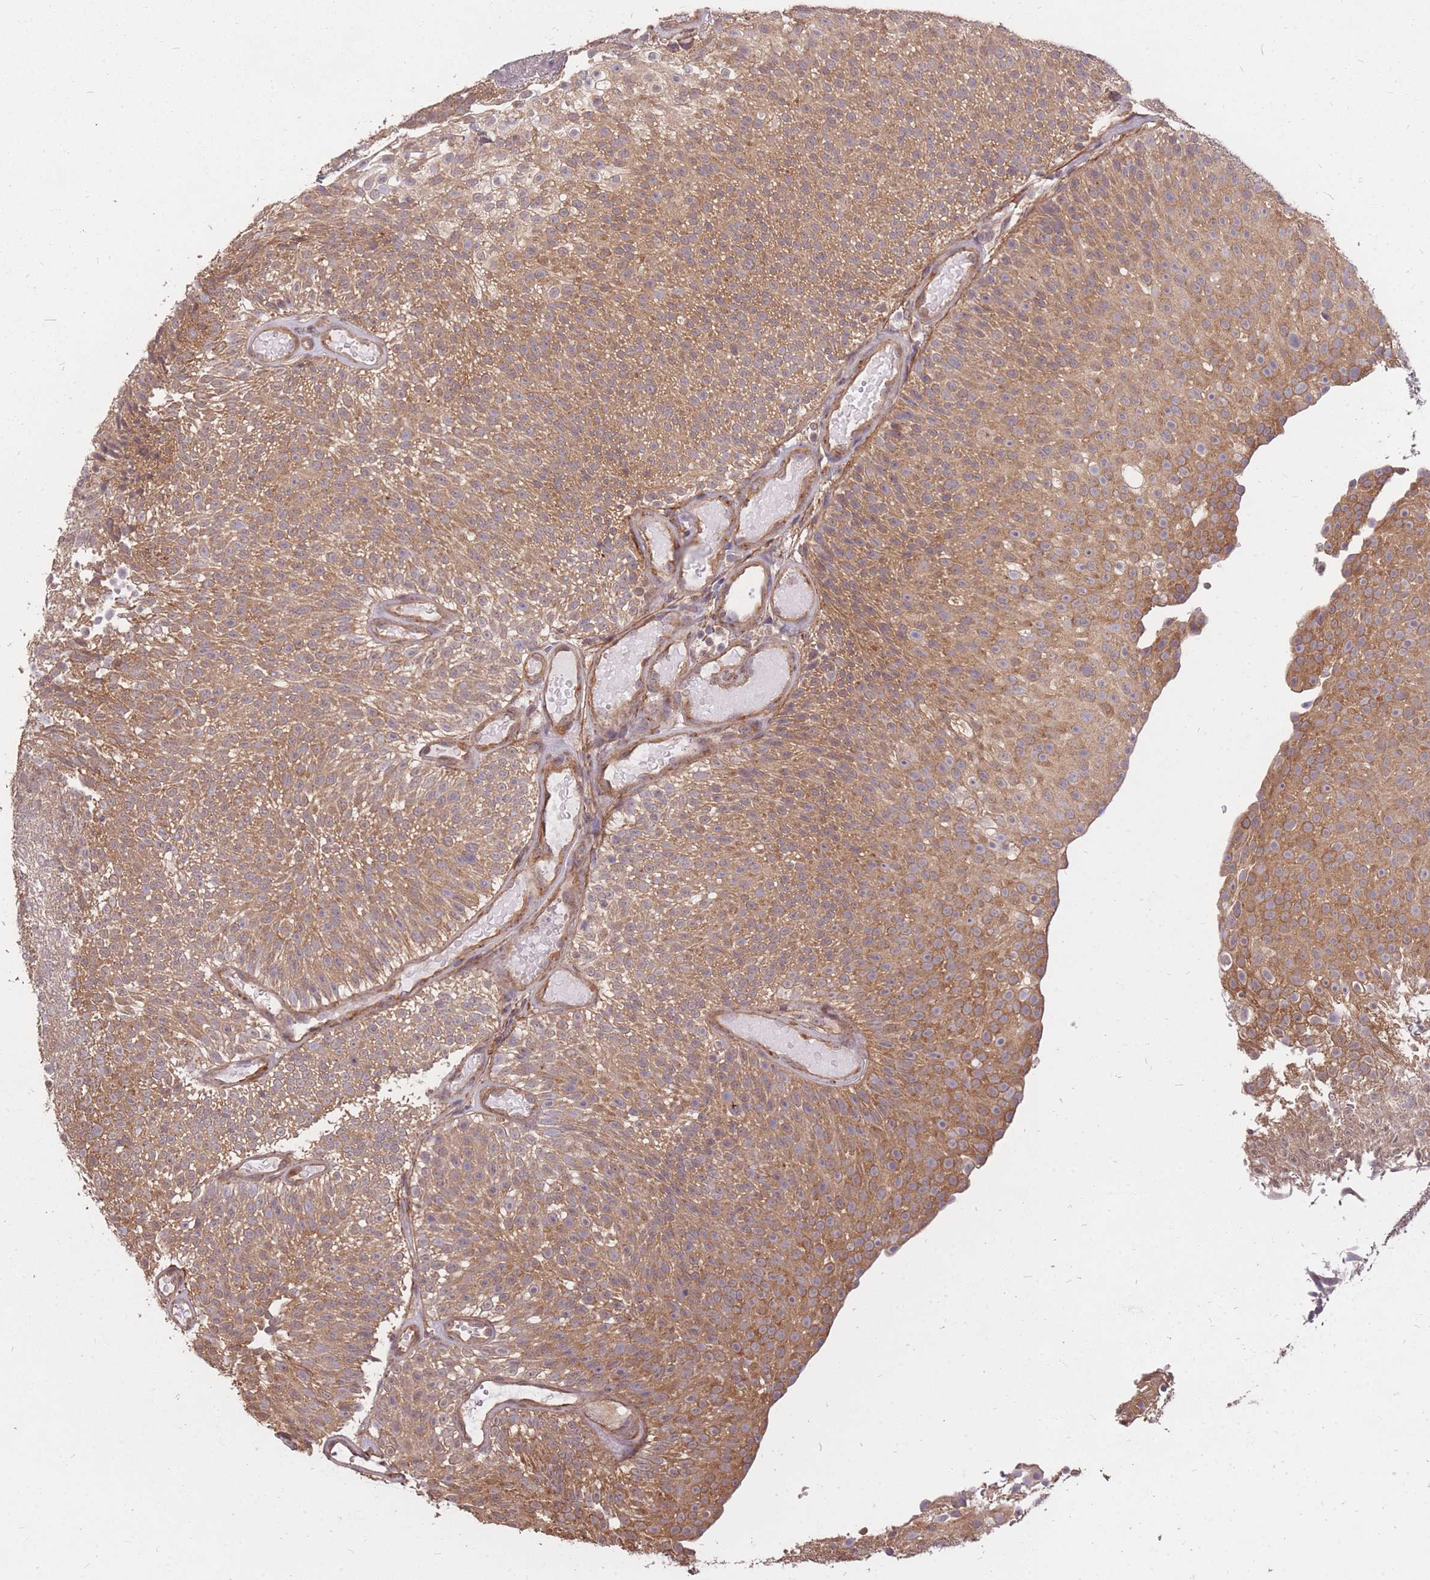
{"staining": {"intensity": "moderate", "quantity": ">75%", "location": "cytoplasmic/membranous"}, "tissue": "urothelial cancer", "cell_type": "Tumor cells", "image_type": "cancer", "snomed": [{"axis": "morphology", "description": "Urothelial carcinoma, Low grade"}, {"axis": "topography", "description": "Urinary bladder"}], "caption": "There is medium levels of moderate cytoplasmic/membranous staining in tumor cells of urothelial cancer, as demonstrated by immunohistochemical staining (brown color).", "gene": "DYNC1LI2", "patient": {"sex": "male", "age": 78}}